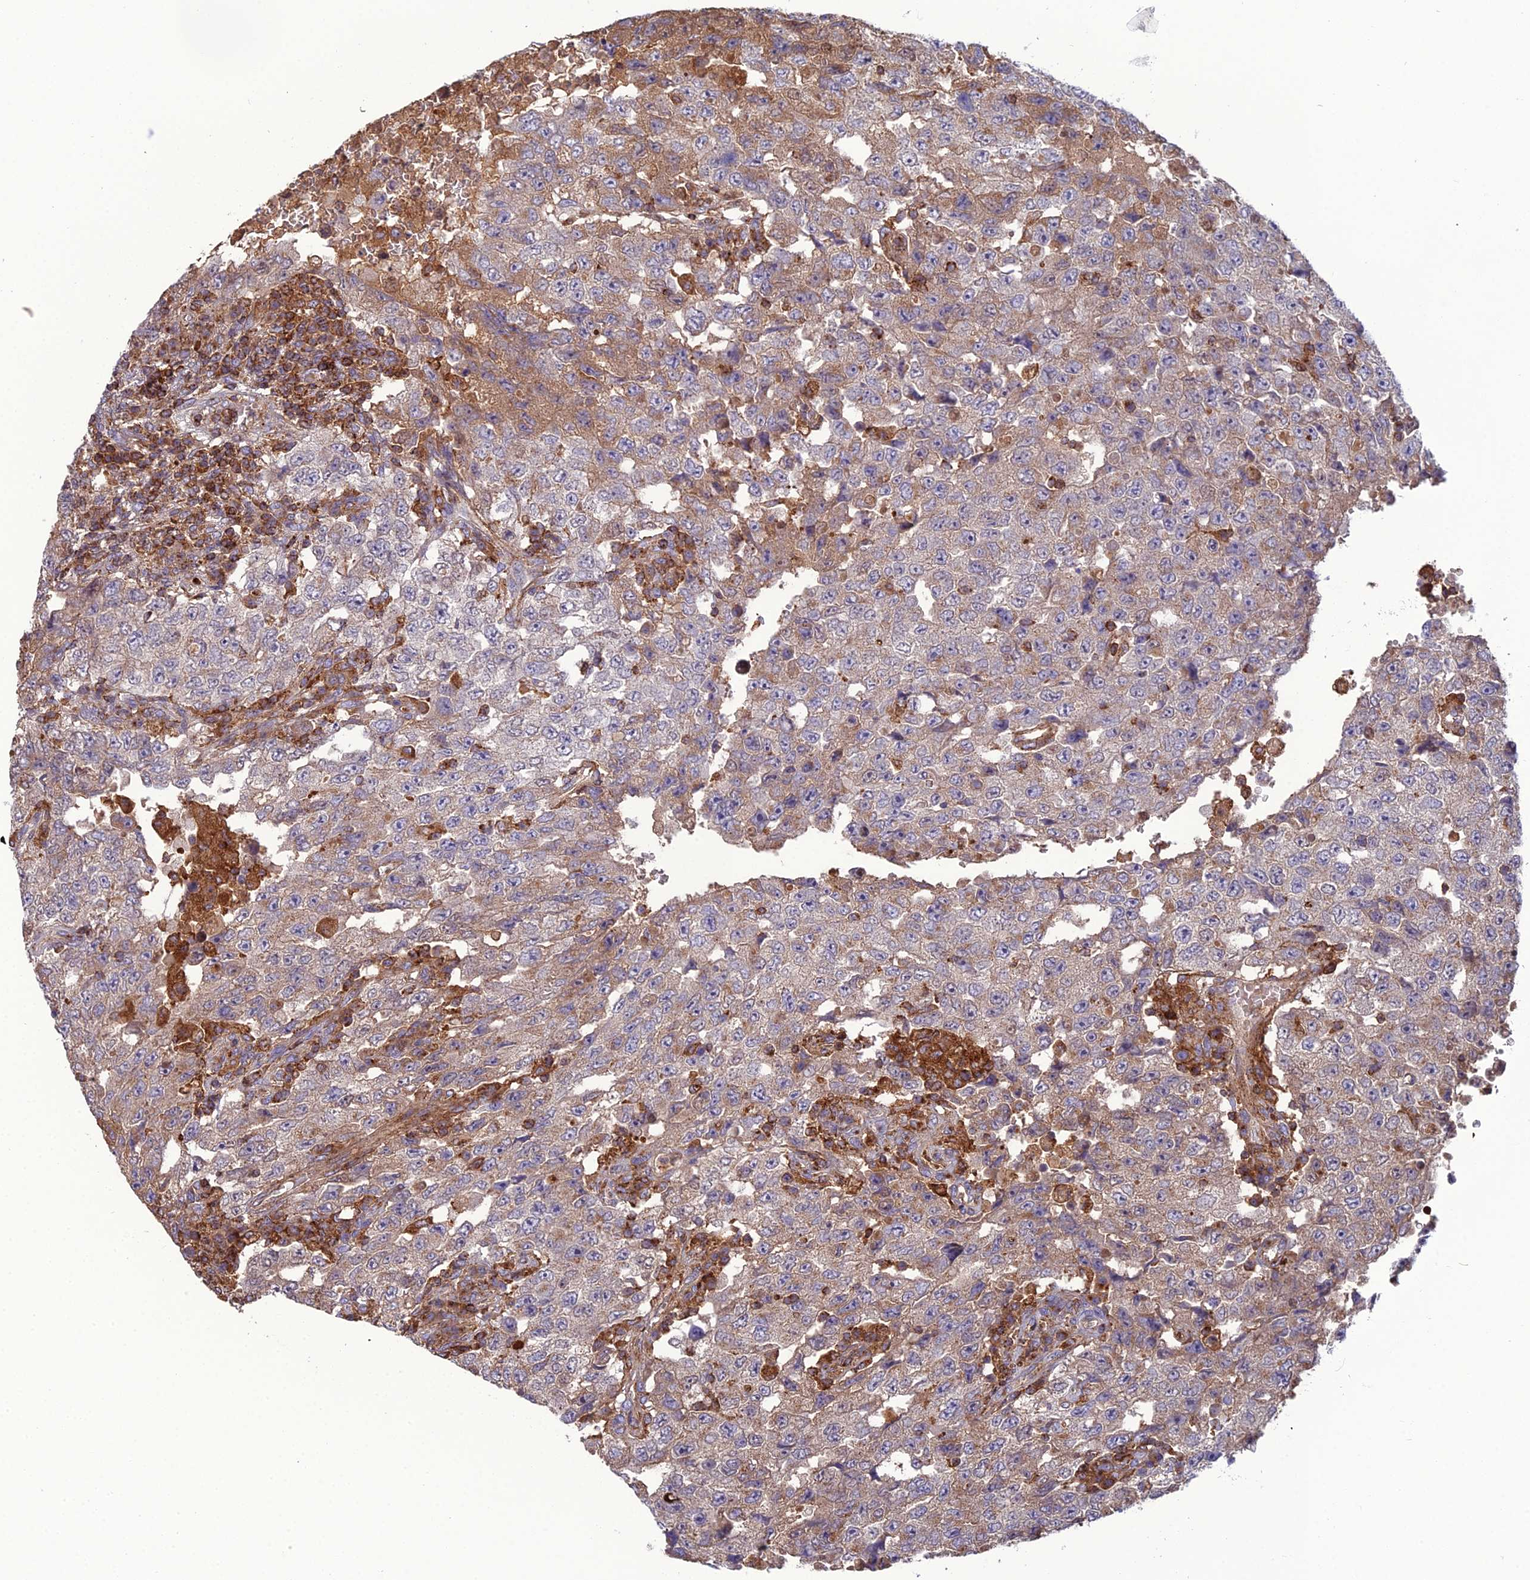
{"staining": {"intensity": "moderate", "quantity": "25%-75%", "location": "cytoplasmic/membranous"}, "tissue": "testis cancer", "cell_type": "Tumor cells", "image_type": "cancer", "snomed": [{"axis": "morphology", "description": "Carcinoma, Embryonal, NOS"}, {"axis": "topography", "description": "Testis"}], "caption": "A medium amount of moderate cytoplasmic/membranous positivity is appreciated in about 25%-75% of tumor cells in testis cancer (embryonal carcinoma) tissue.", "gene": "LNPEP", "patient": {"sex": "male", "age": 26}}